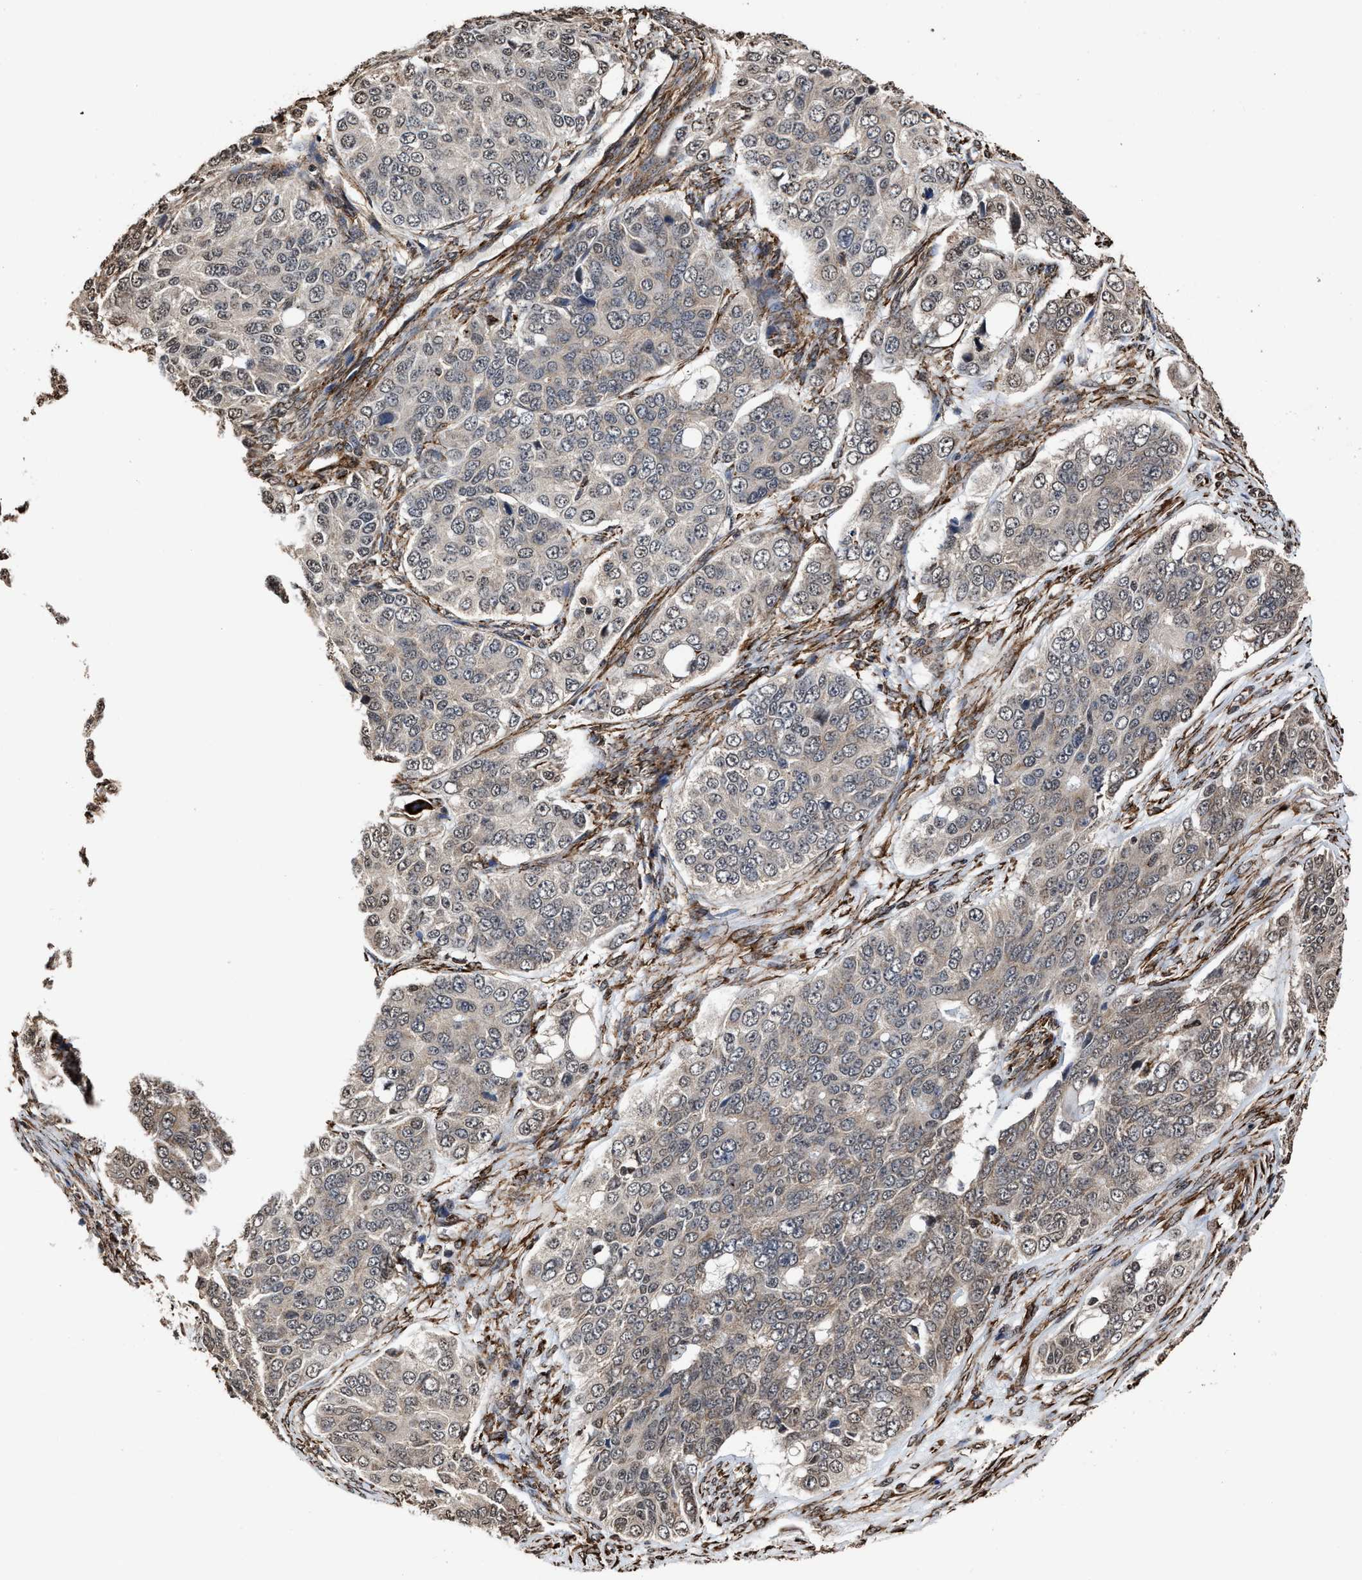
{"staining": {"intensity": "weak", "quantity": "25%-75%", "location": "cytoplasmic/membranous"}, "tissue": "ovarian cancer", "cell_type": "Tumor cells", "image_type": "cancer", "snomed": [{"axis": "morphology", "description": "Carcinoma, endometroid"}, {"axis": "topography", "description": "Ovary"}], "caption": "Ovarian cancer stained with a protein marker demonstrates weak staining in tumor cells.", "gene": "SEPTIN2", "patient": {"sex": "female", "age": 51}}